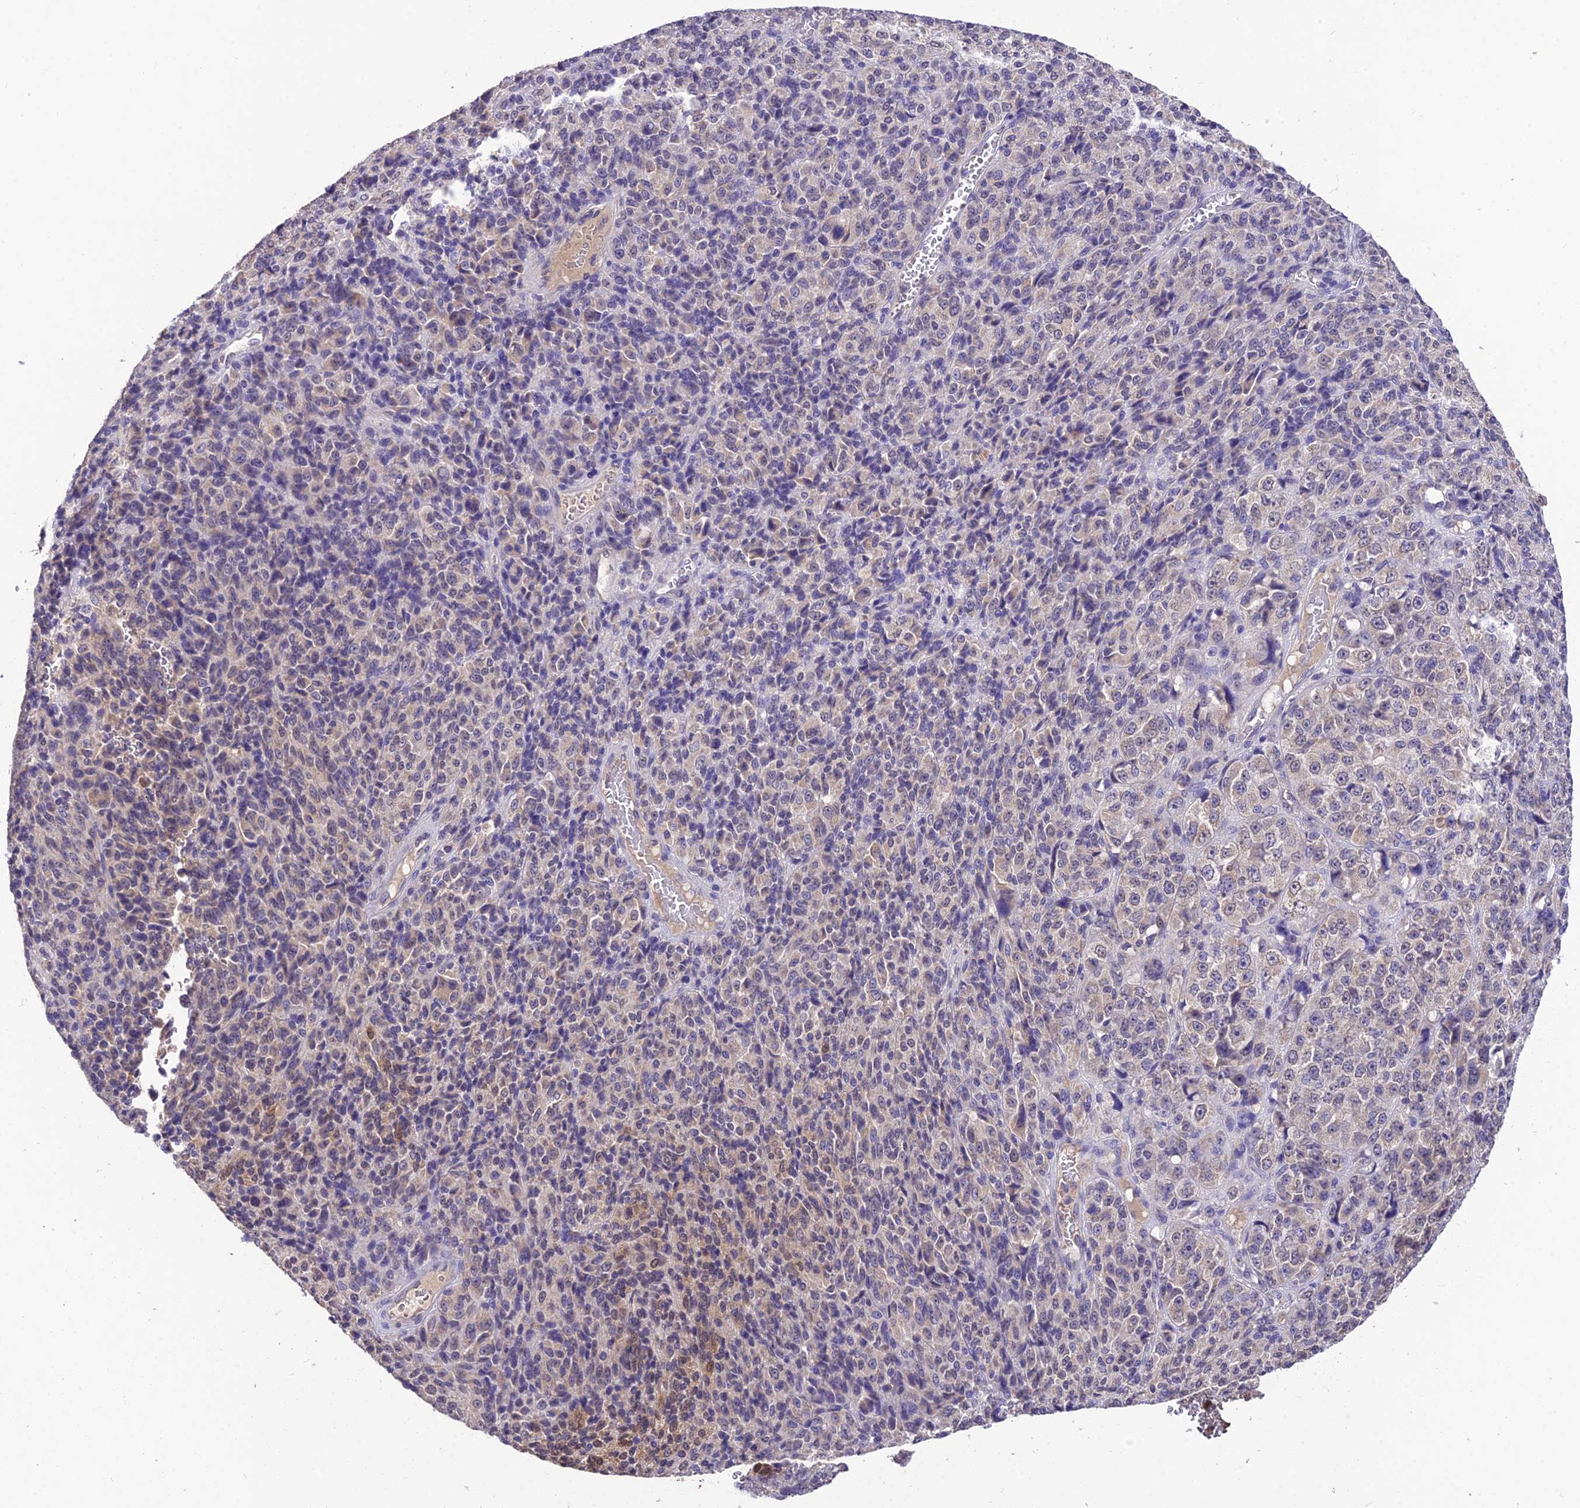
{"staining": {"intensity": "moderate", "quantity": "<25%", "location": "nuclear"}, "tissue": "melanoma", "cell_type": "Tumor cells", "image_type": "cancer", "snomed": [{"axis": "morphology", "description": "Malignant melanoma, Metastatic site"}, {"axis": "topography", "description": "Brain"}], "caption": "Immunohistochemistry histopathology image of neoplastic tissue: human melanoma stained using IHC reveals low levels of moderate protein expression localized specifically in the nuclear of tumor cells, appearing as a nuclear brown color.", "gene": "PGK1", "patient": {"sex": "female", "age": 56}}